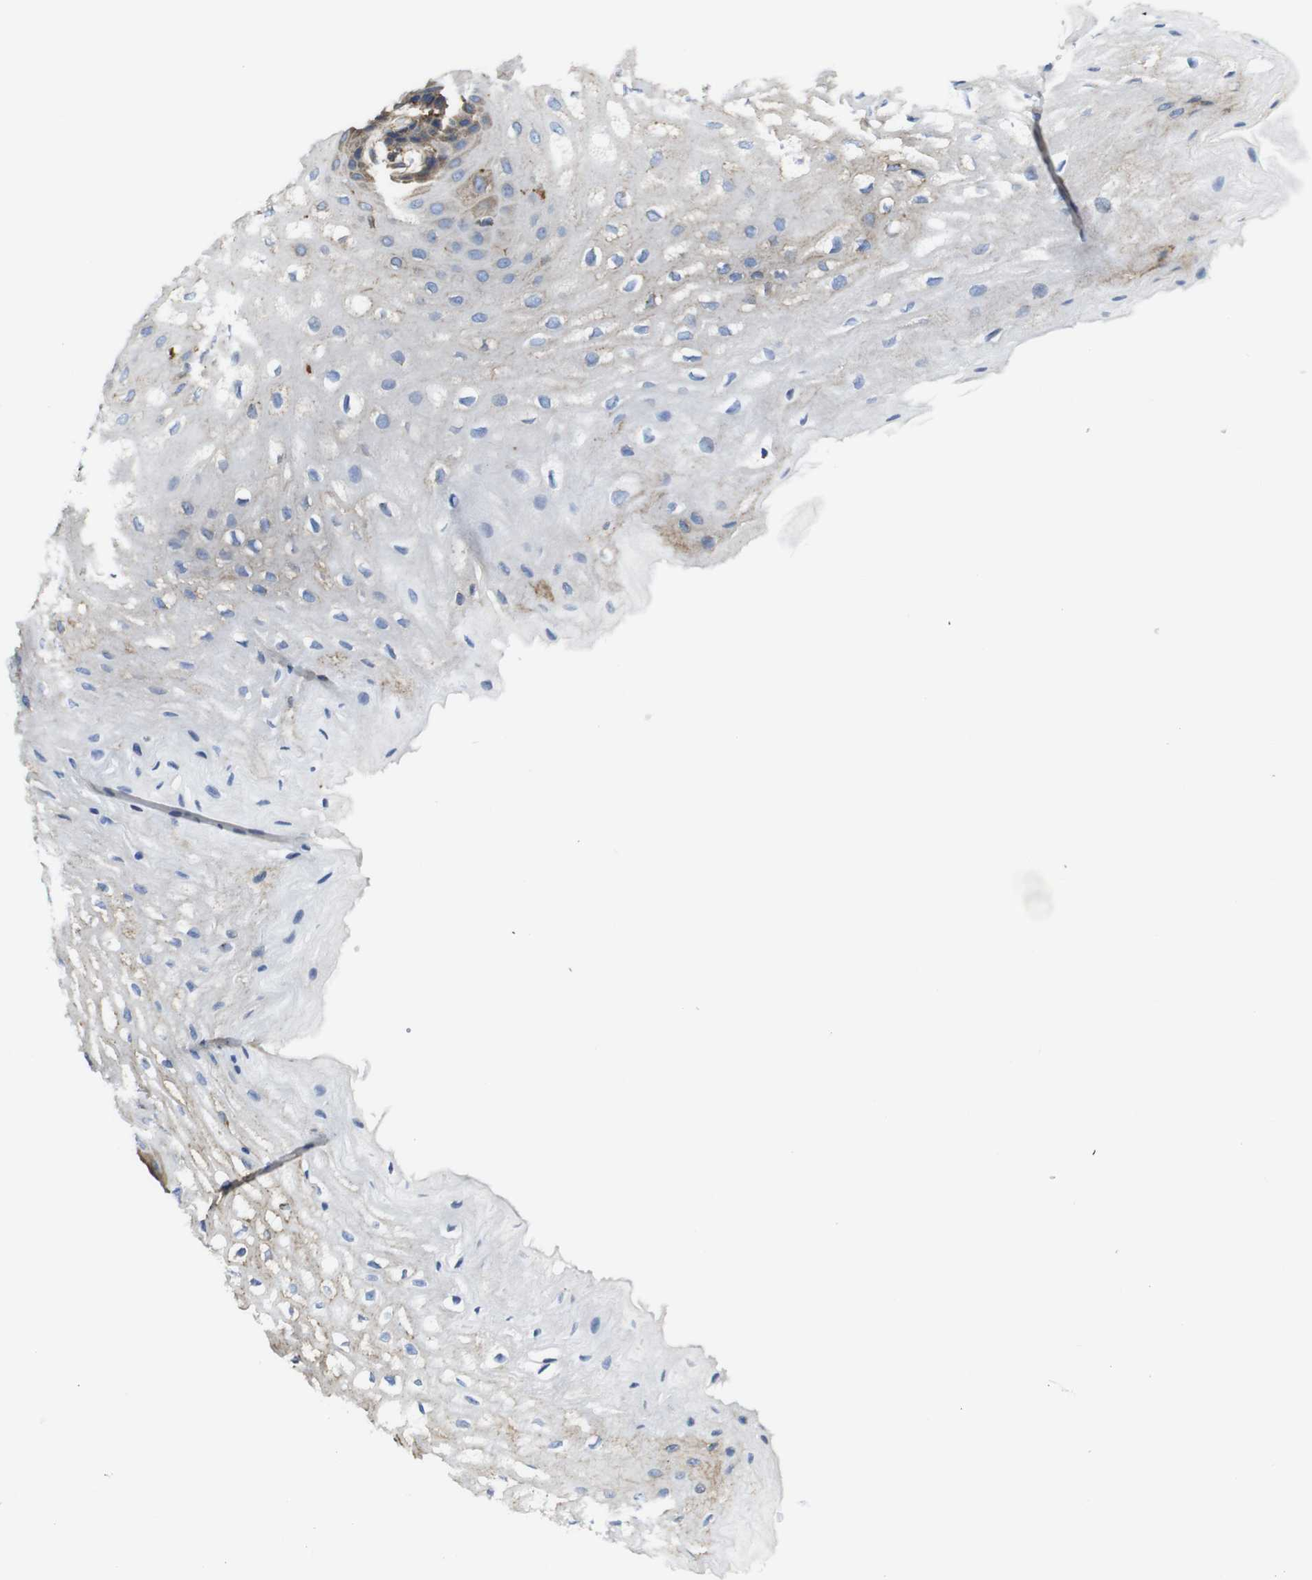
{"staining": {"intensity": "moderate", "quantity": "25%-75%", "location": "cytoplasmic/membranous"}, "tissue": "esophagus", "cell_type": "Squamous epithelial cells", "image_type": "normal", "snomed": [{"axis": "morphology", "description": "Normal tissue, NOS"}, {"axis": "topography", "description": "Esophagus"}], "caption": "Immunohistochemistry staining of normal esophagus, which reveals medium levels of moderate cytoplasmic/membranous staining in about 25%-75% of squamous epithelial cells indicating moderate cytoplasmic/membranous protein positivity. The staining was performed using DAB (3,3'-diaminobenzidine) (brown) for protein detection and nuclei were counterstained in hematoxylin (blue).", "gene": "PPIB", "patient": {"sex": "male", "age": 54}}